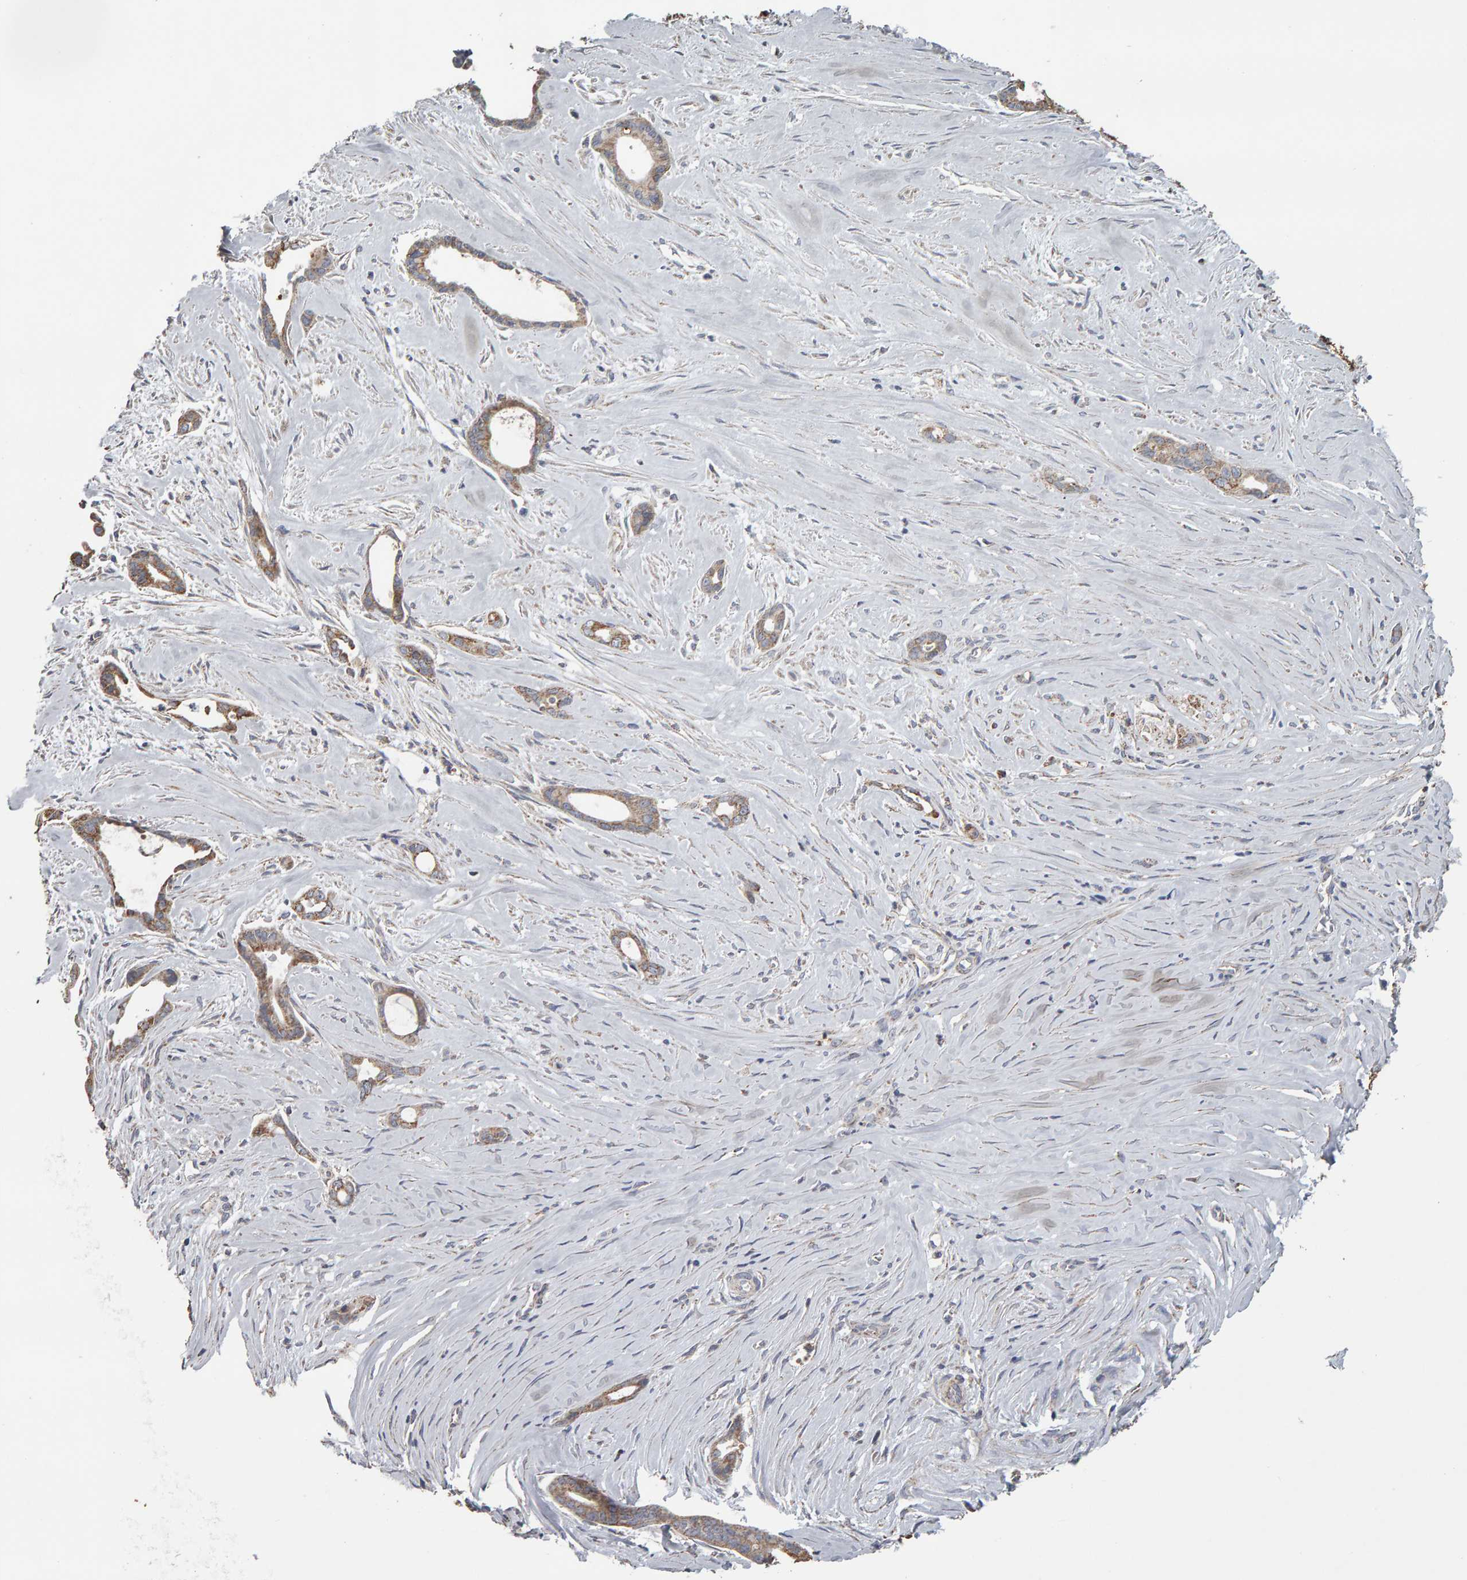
{"staining": {"intensity": "moderate", "quantity": ">75%", "location": "cytoplasmic/membranous"}, "tissue": "liver cancer", "cell_type": "Tumor cells", "image_type": "cancer", "snomed": [{"axis": "morphology", "description": "Cholangiocarcinoma"}, {"axis": "topography", "description": "Liver"}], "caption": "There is medium levels of moderate cytoplasmic/membranous expression in tumor cells of liver cholangiocarcinoma, as demonstrated by immunohistochemical staining (brown color).", "gene": "TOM1L1", "patient": {"sex": "female", "age": 55}}